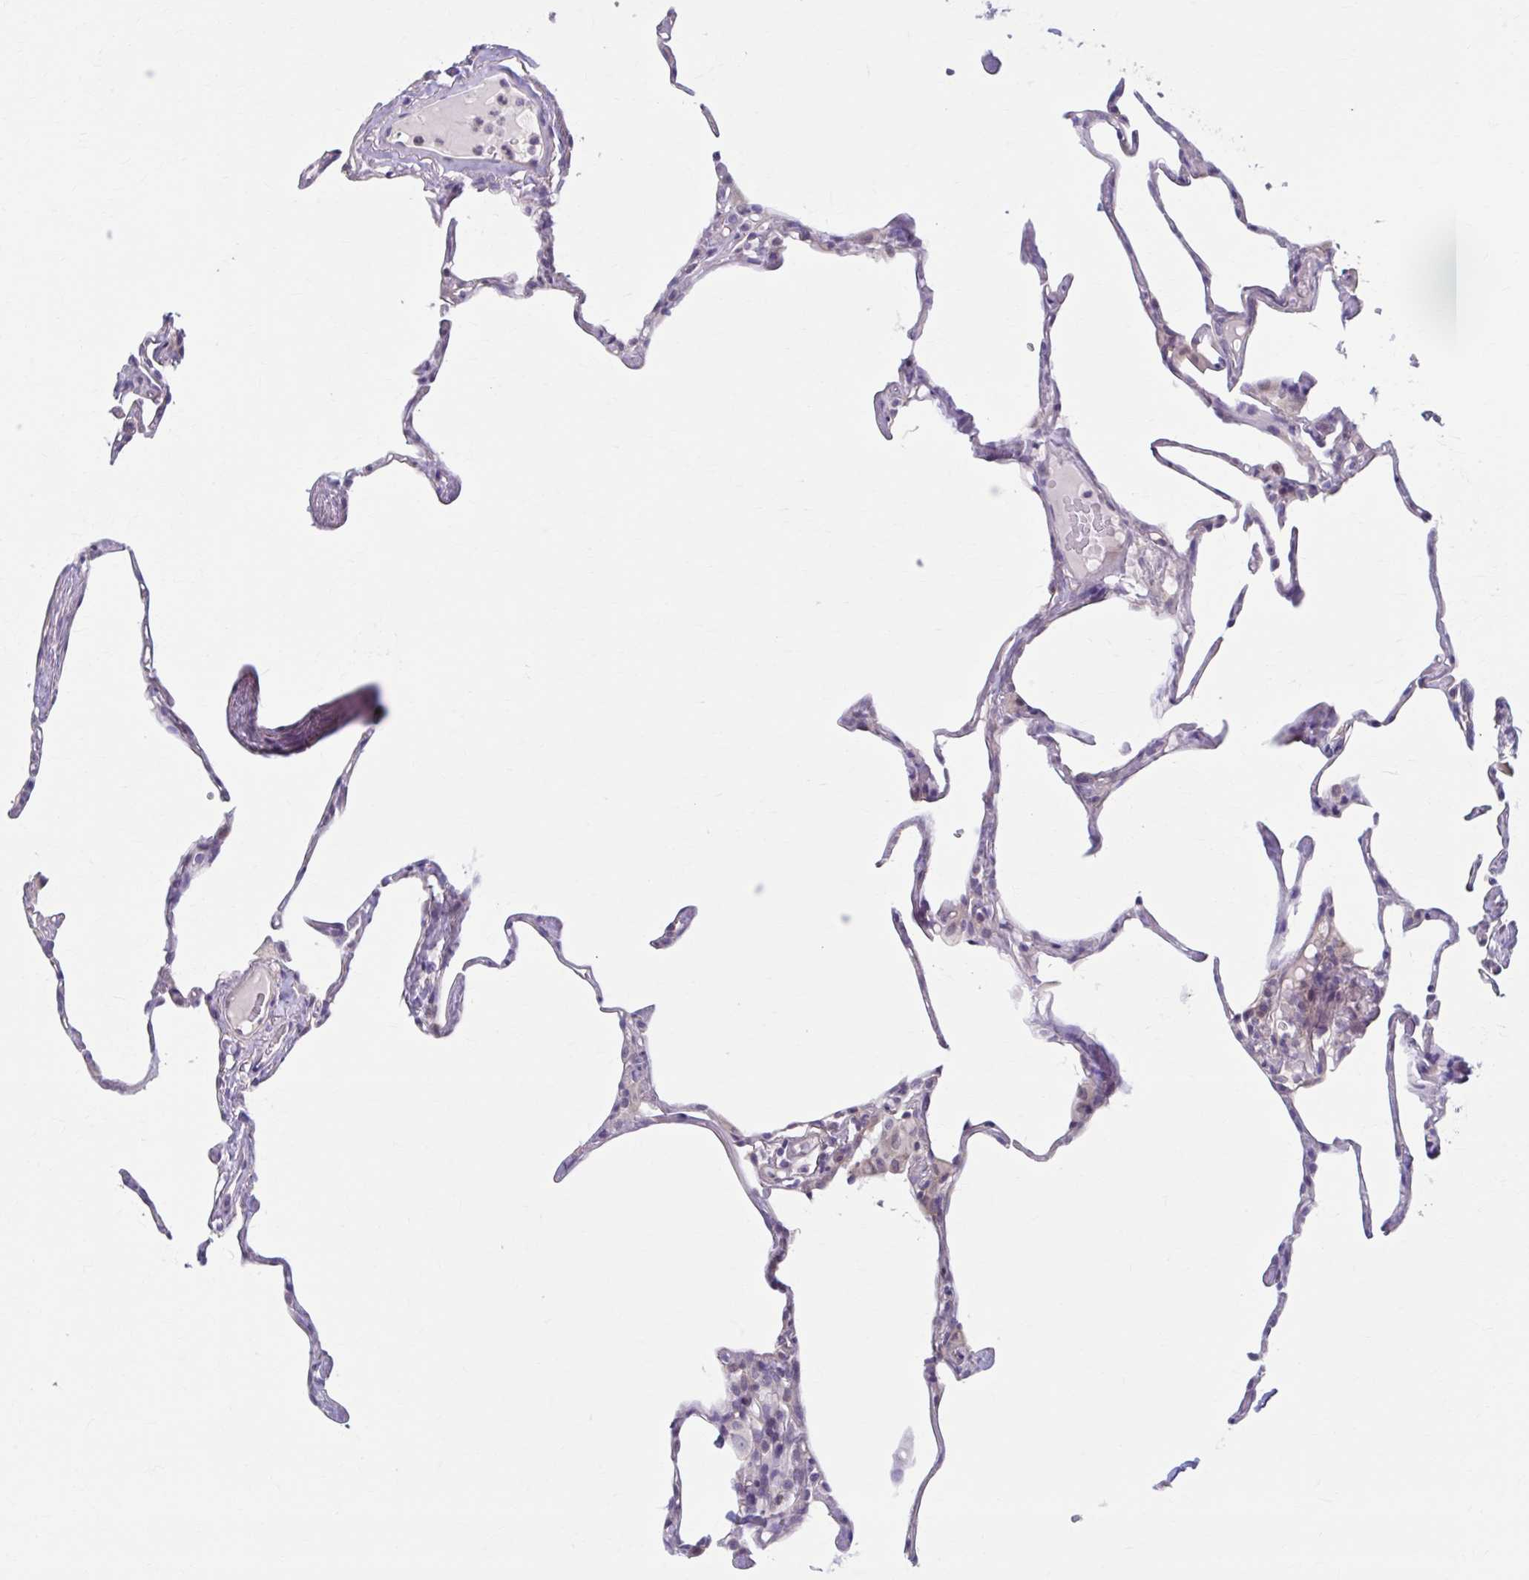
{"staining": {"intensity": "negative", "quantity": "none", "location": "none"}, "tissue": "lung", "cell_type": "Alveolar cells", "image_type": "normal", "snomed": [{"axis": "morphology", "description": "Normal tissue, NOS"}, {"axis": "topography", "description": "Lung"}], "caption": "IHC photomicrograph of unremarkable human lung stained for a protein (brown), which displays no expression in alveolar cells.", "gene": "CHST3", "patient": {"sex": "male", "age": 65}}